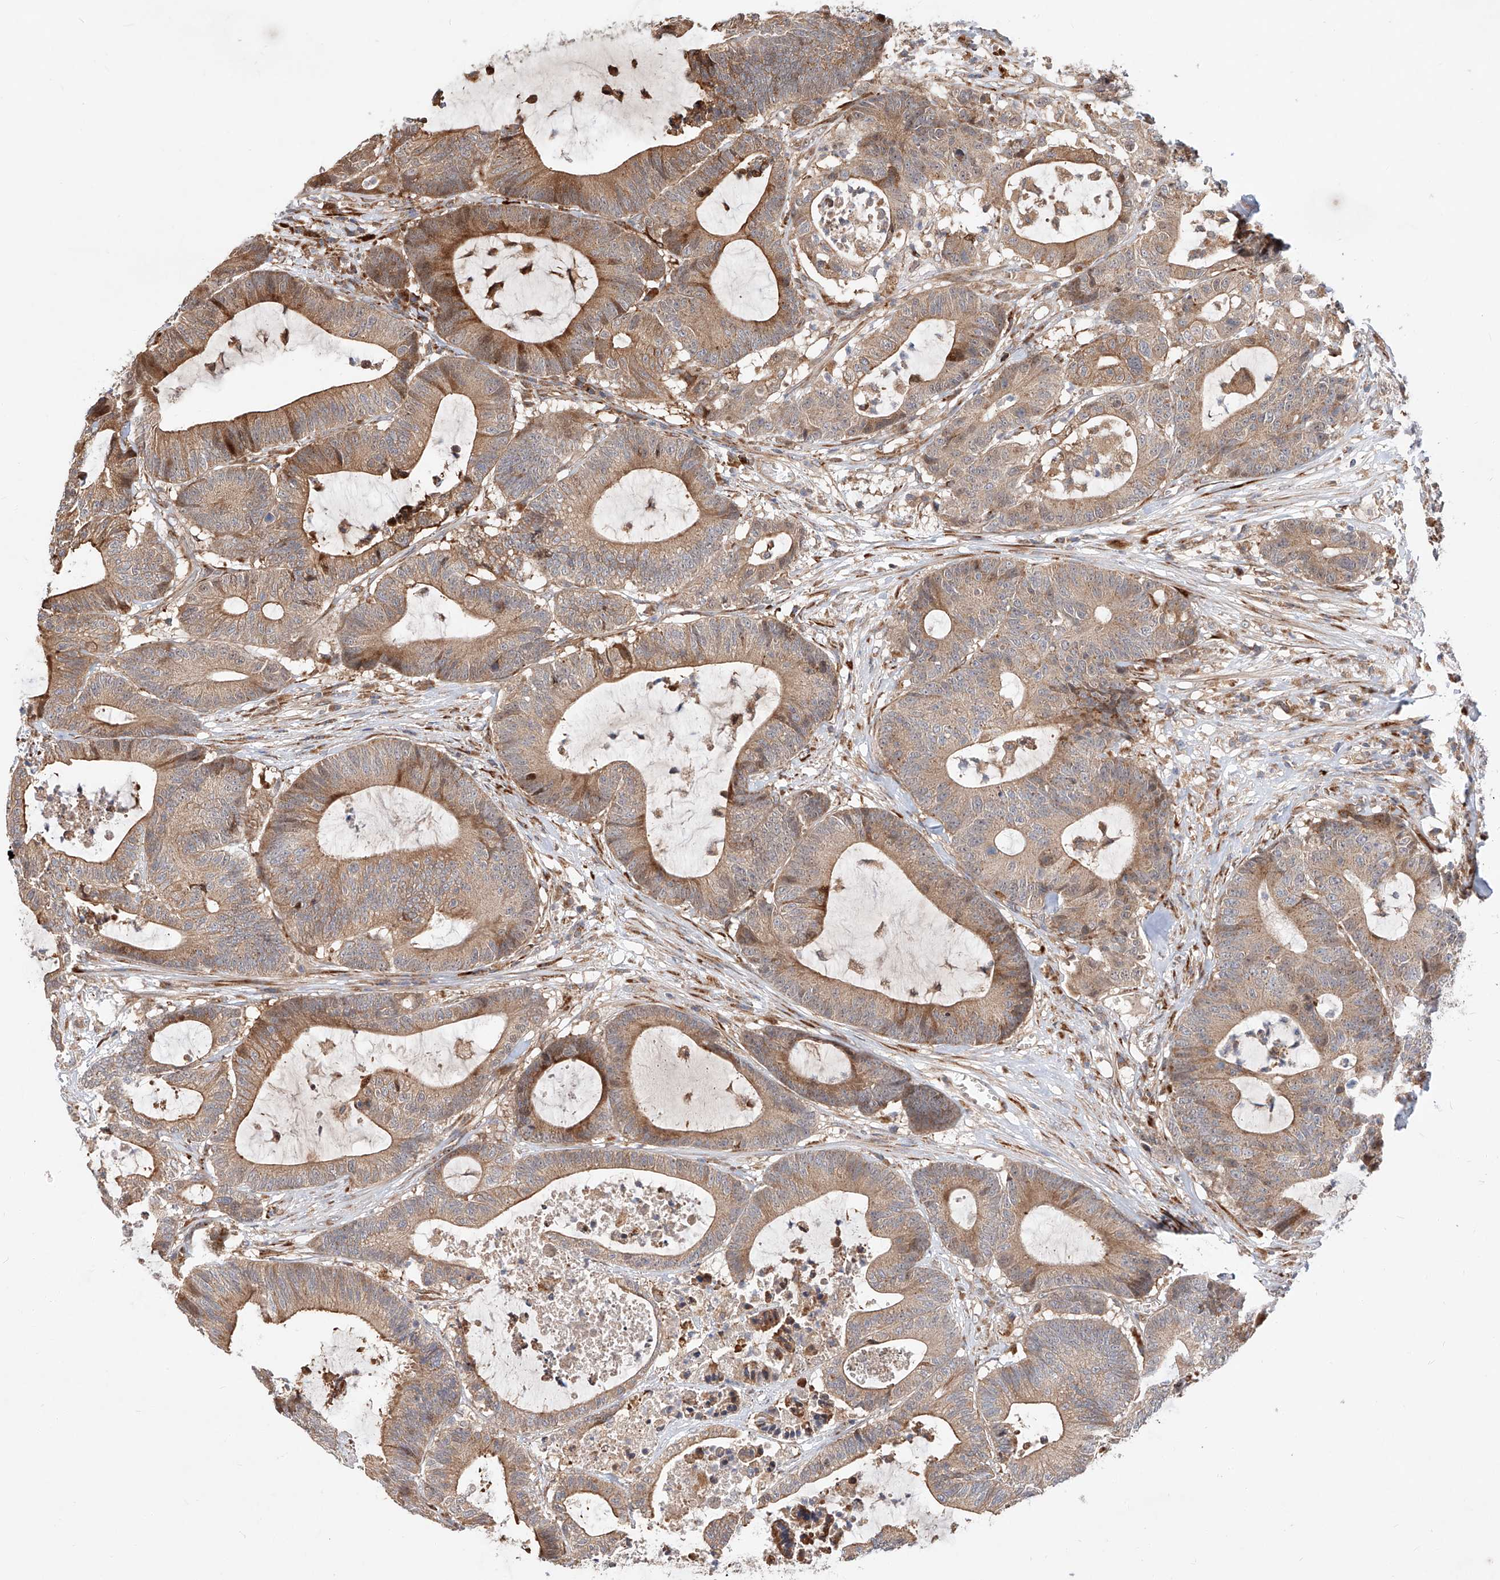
{"staining": {"intensity": "moderate", "quantity": ">75%", "location": "cytoplasmic/membranous"}, "tissue": "colorectal cancer", "cell_type": "Tumor cells", "image_type": "cancer", "snomed": [{"axis": "morphology", "description": "Adenocarcinoma, NOS"}, {"axis": "topography", "description": "Colon"}], "caption": "The micrograph exhibits a brown stain indicating the presence of a protein in the cytoplasmic/membranous of tumor cells in colorectal cancer.", "gene": "DIRAS3", "patient": {"sex": "female", "age": 84}}